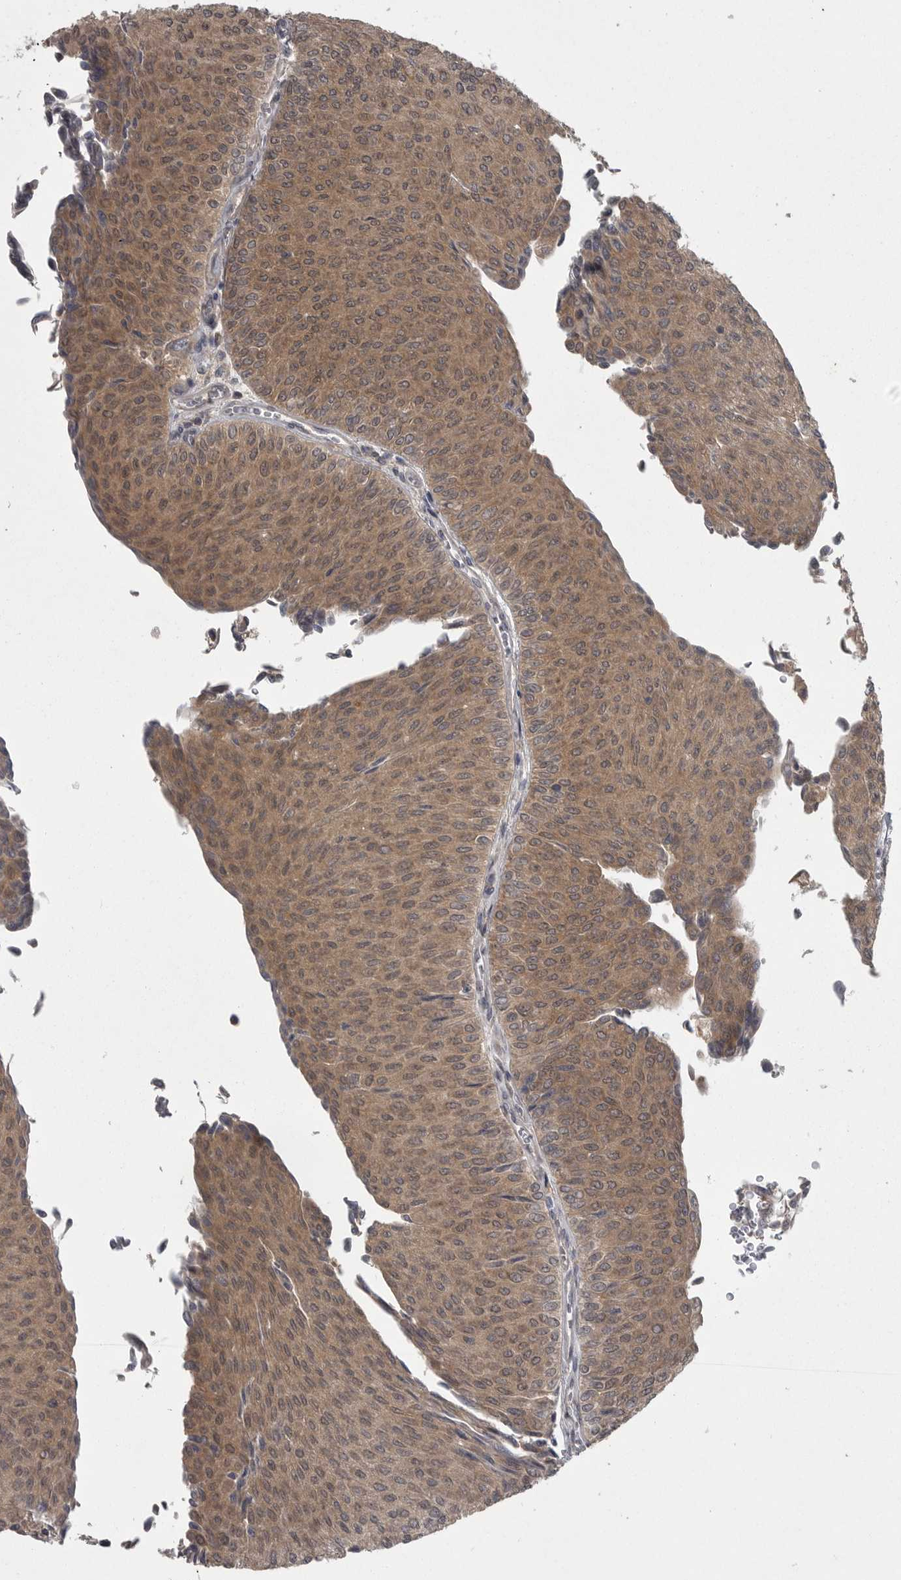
{"staining": {"intensity": "moderate", "quantity": ">75%", "location": "cytoplasmic/membranous"}, "tissue": "urothelial cancer", "cell_type": "Tumor cells", "image_type": "cancer", "snomed": [{"axis": "morphology", "description": "Urothelial carcinoma, Low grade"}, {"axis": "topography", "description": "Urinary bladder"}], "caption": "IHC photomicrograph of neoplastic tissue: human urothelial cancer stained using immunohistochemistry shows medium levels of moderate protein expression localized specifically in the cytoplasmic/membranous of tumor cells, appearing as a cytoplasmic/membranous brown color.", "gene": "PHF13", "patient": {"sex": "male", "age": 78}}